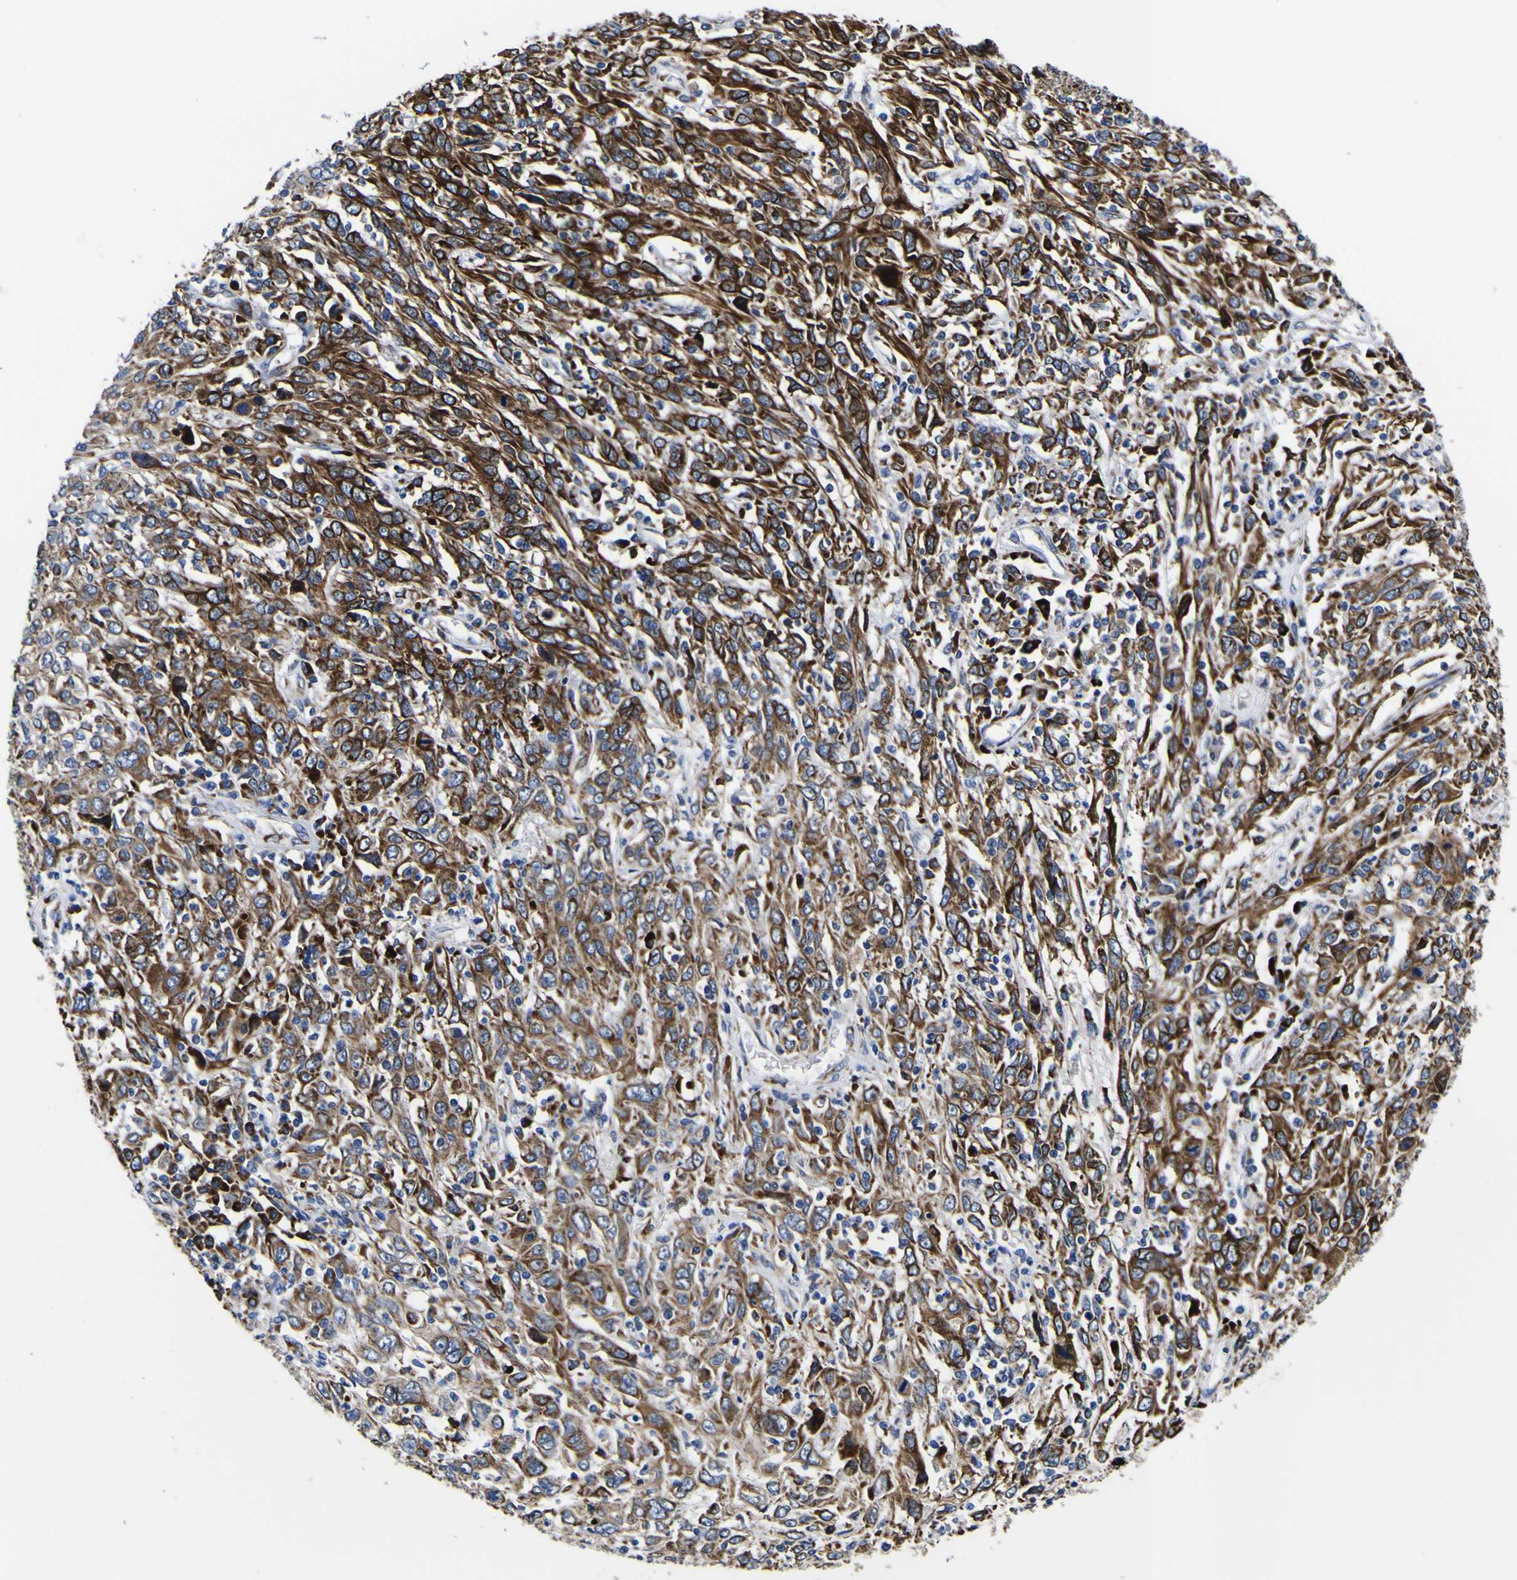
{"staining": {"intensity": "strong", "quantity": ">75%", "location": "cytoplasmic/membranous"}, "tissue": "cervical cancer", "cell_type": "Tumor cells", "image_type": "cancer", "snomed": [{"axis": "morphology", "description": "Squamous cell carcinoma, NOS"}, {"axis": "topography", "description": "Cervix"}], "caption": "Immunohistochemical staining of cervical cancer (squamous cell carcinoma) displays strong cytoplasmic/membranous protein expression in approximately >75% of tumor cells. Using DAB (brown) and hematoxylin (blue) stains, captured at high magnification using brightfield microscopy.", "gene": "SCD", "patient": {"sex": "female", "age": 46}}